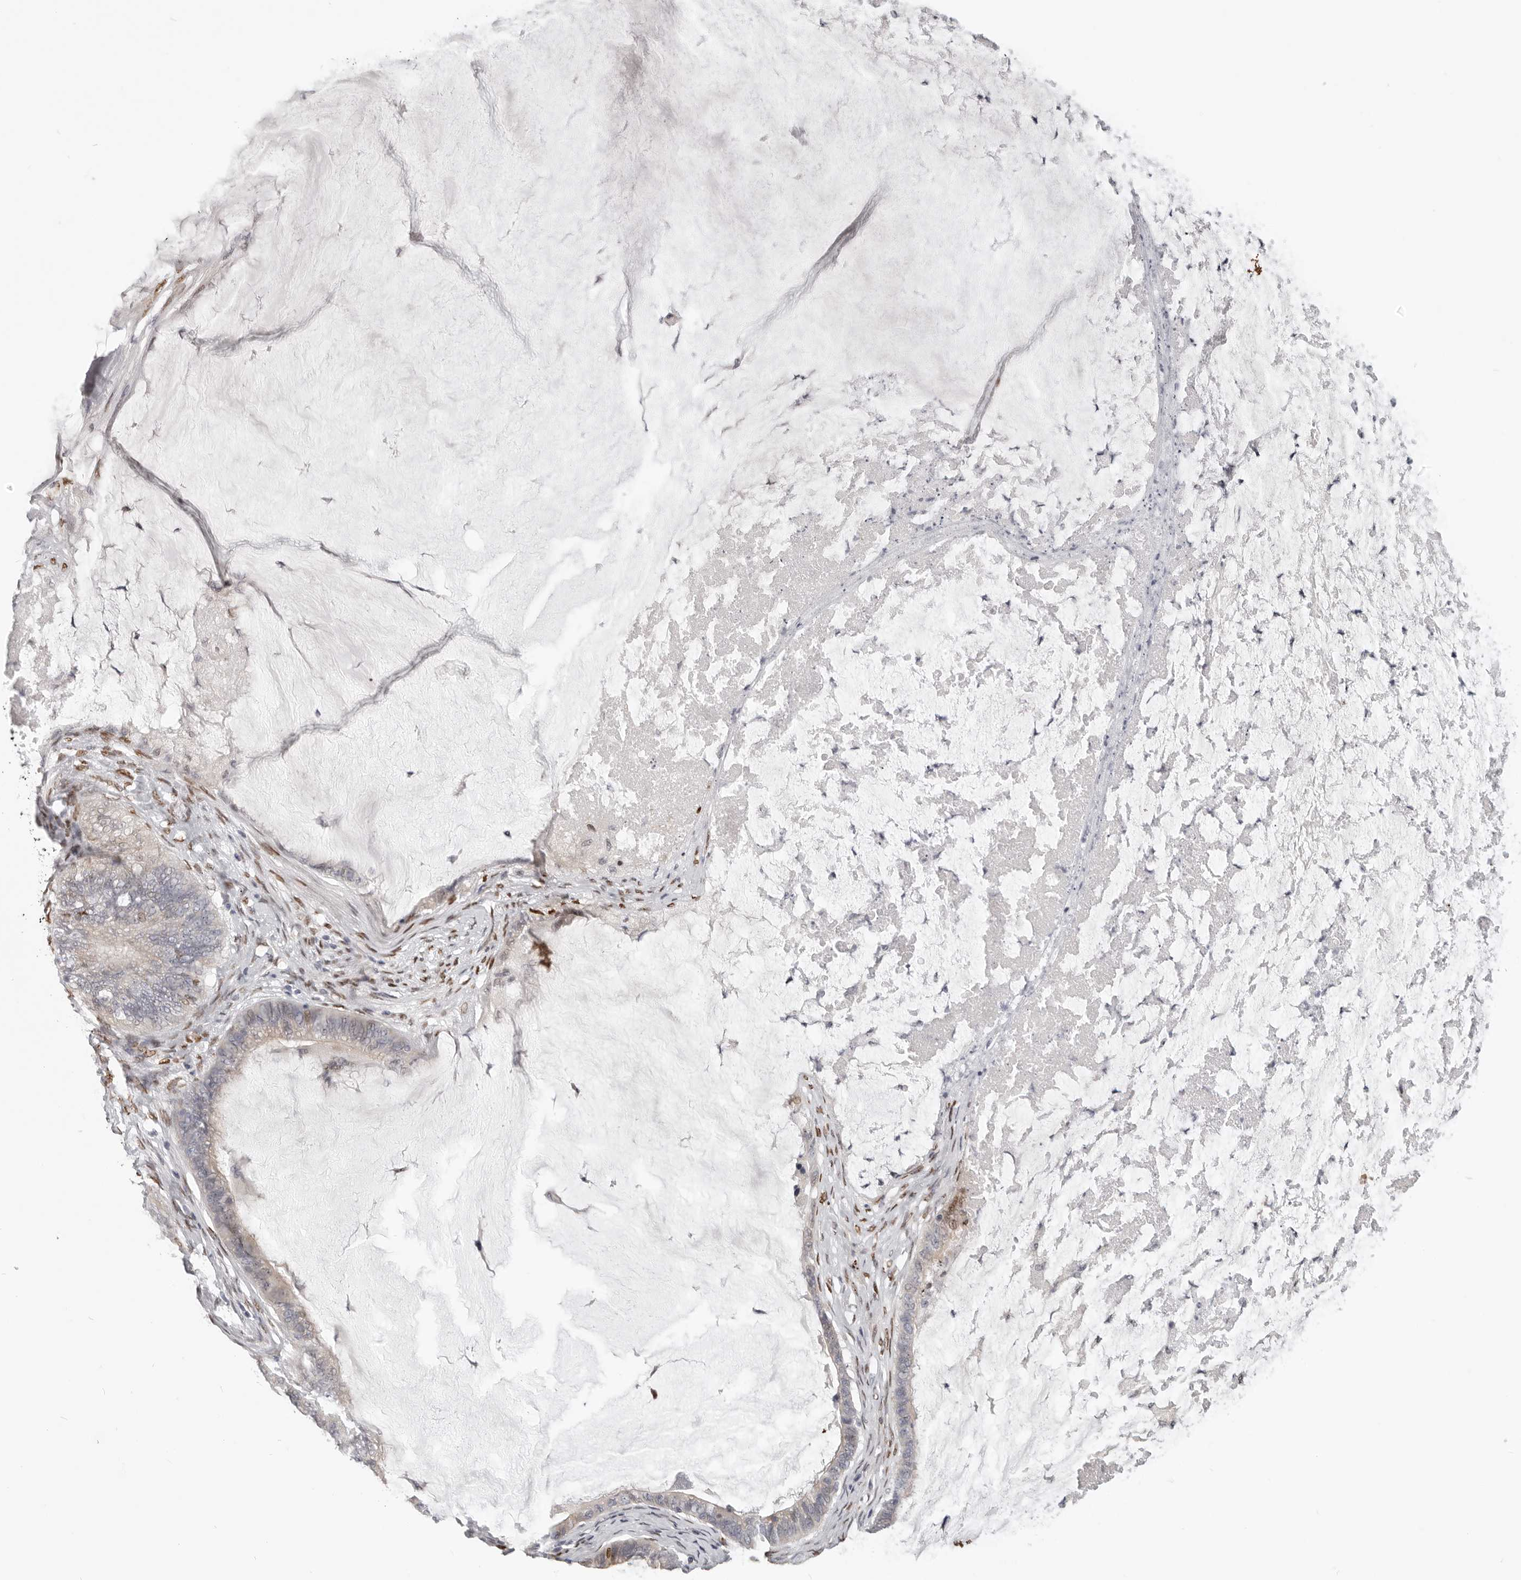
{"staining": {"intensity": "weak", "quantity": "<25%", "location": "cytoplasmic/membranous"}, "tissue": "ovarian cancer", "cell_type": "Tumor cells", "image_type": "cancer", "snomed": [{"axis": "morphology", "description": "Cystadenocarcinoma, mucinous, NOS"}, {"axis": "topography", "description": "Ovary"}], "caption": "This is a micrograph of immunohistochemistry staining of ovarian cancer, which shows no staining in tumor cells.", "gene": "SRP19", "patient": {"sex": "female", "age": 61}}